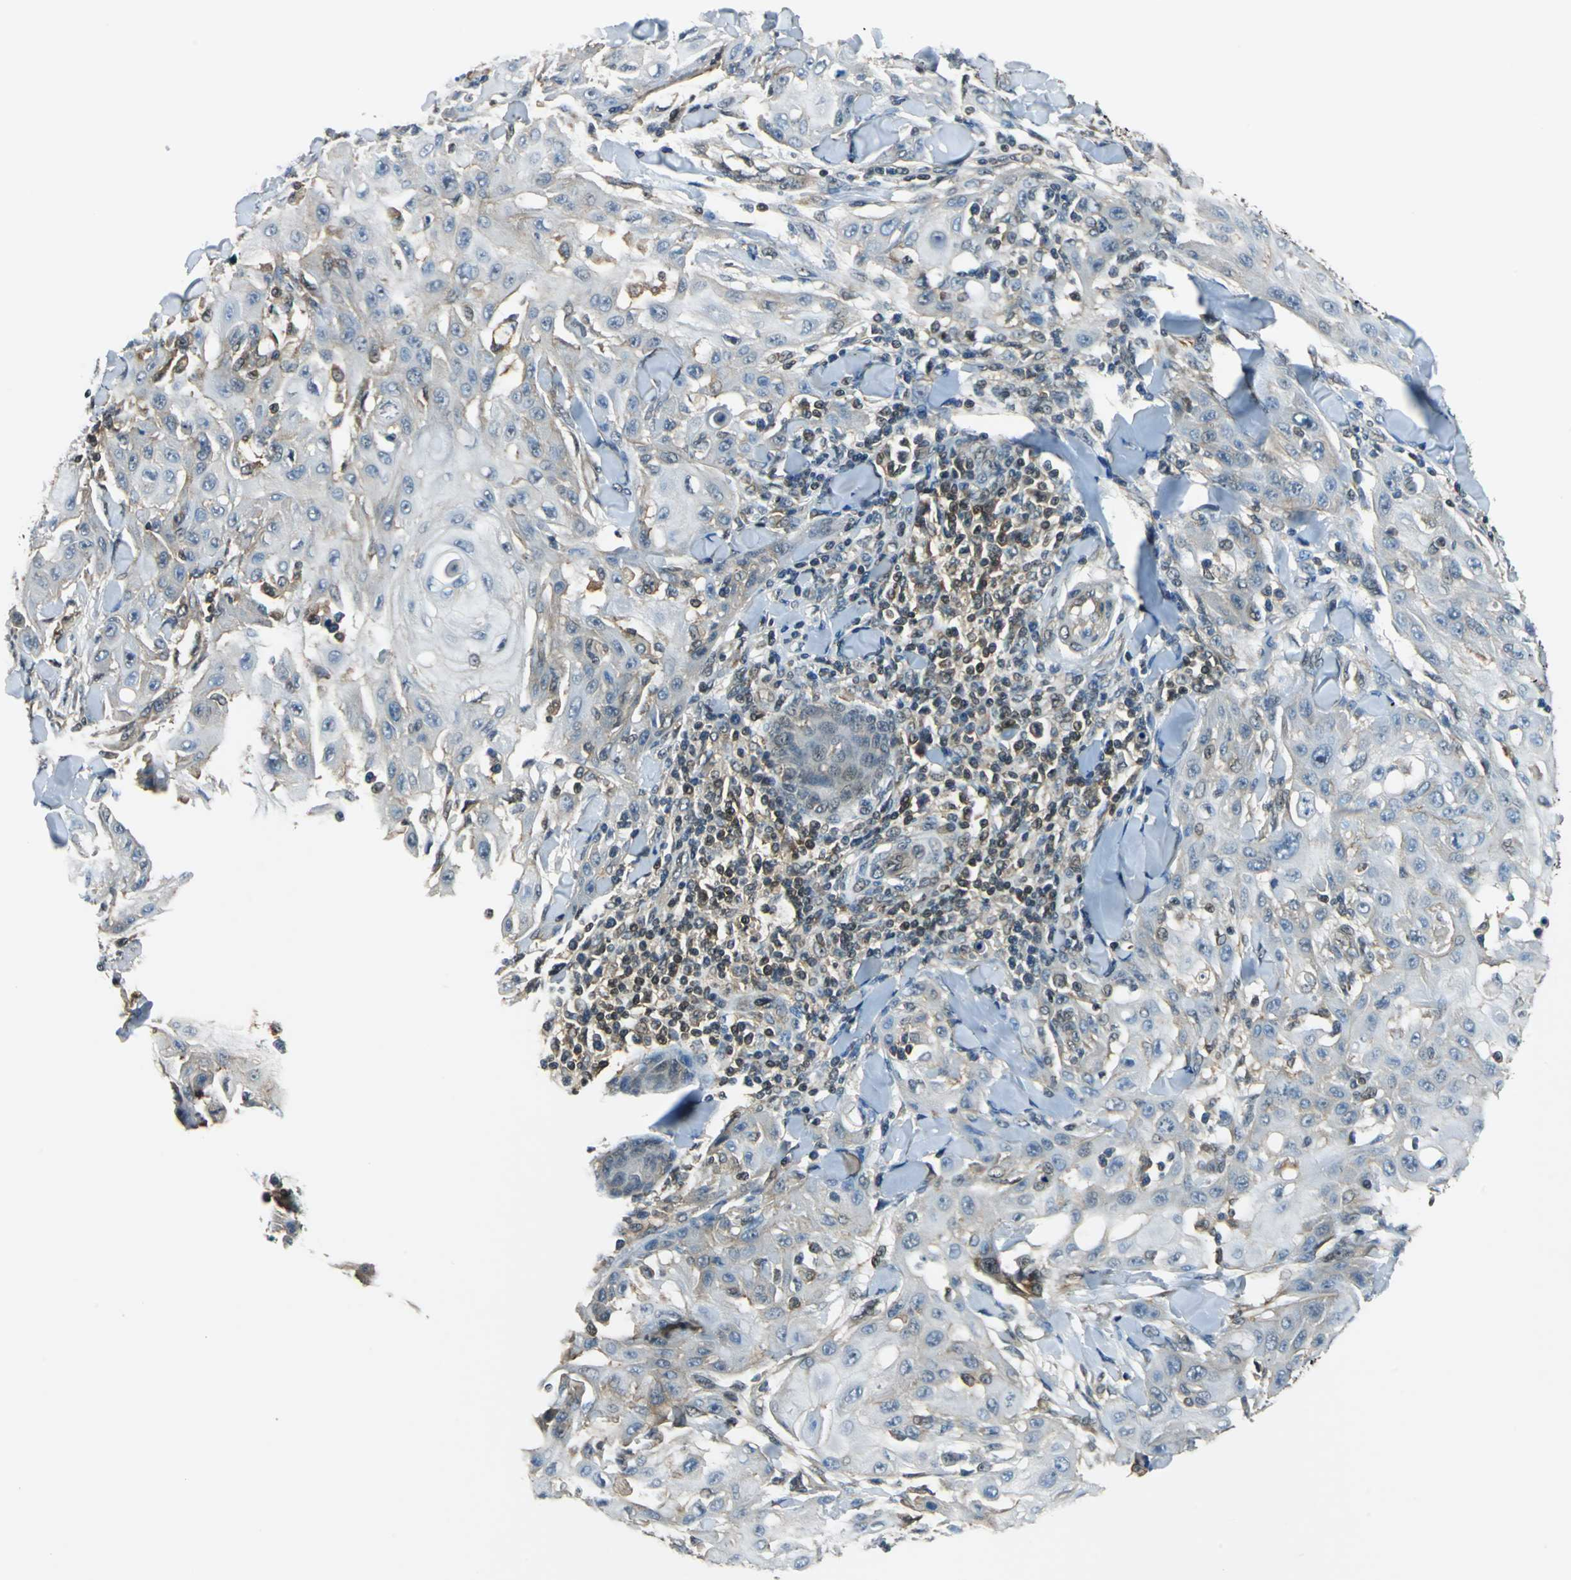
{"staining": {"intensity": "weak", "quantity": "<25%", "location": "cytoplasmic/membranous"}, "tissue": "skin cancer", "cell_type": "Tumor cells", "image_type": "cancer", "snomed": [{"axis": "morphology", "description": "Squamous cell carcinoma, NOS"}, {"axis": "topography", "description": "Skin"}], "caption": "IHC of skin cancer (squamous cell carcinoma) displays no expression in tumor cells. Brightfield microscopy of immunohistochemistry stained with DAB (brown) and hematoxylin (blue), captured at high magnification.", "gene": "ARPC3", "patient": {"sex": "male", "age": 24}}